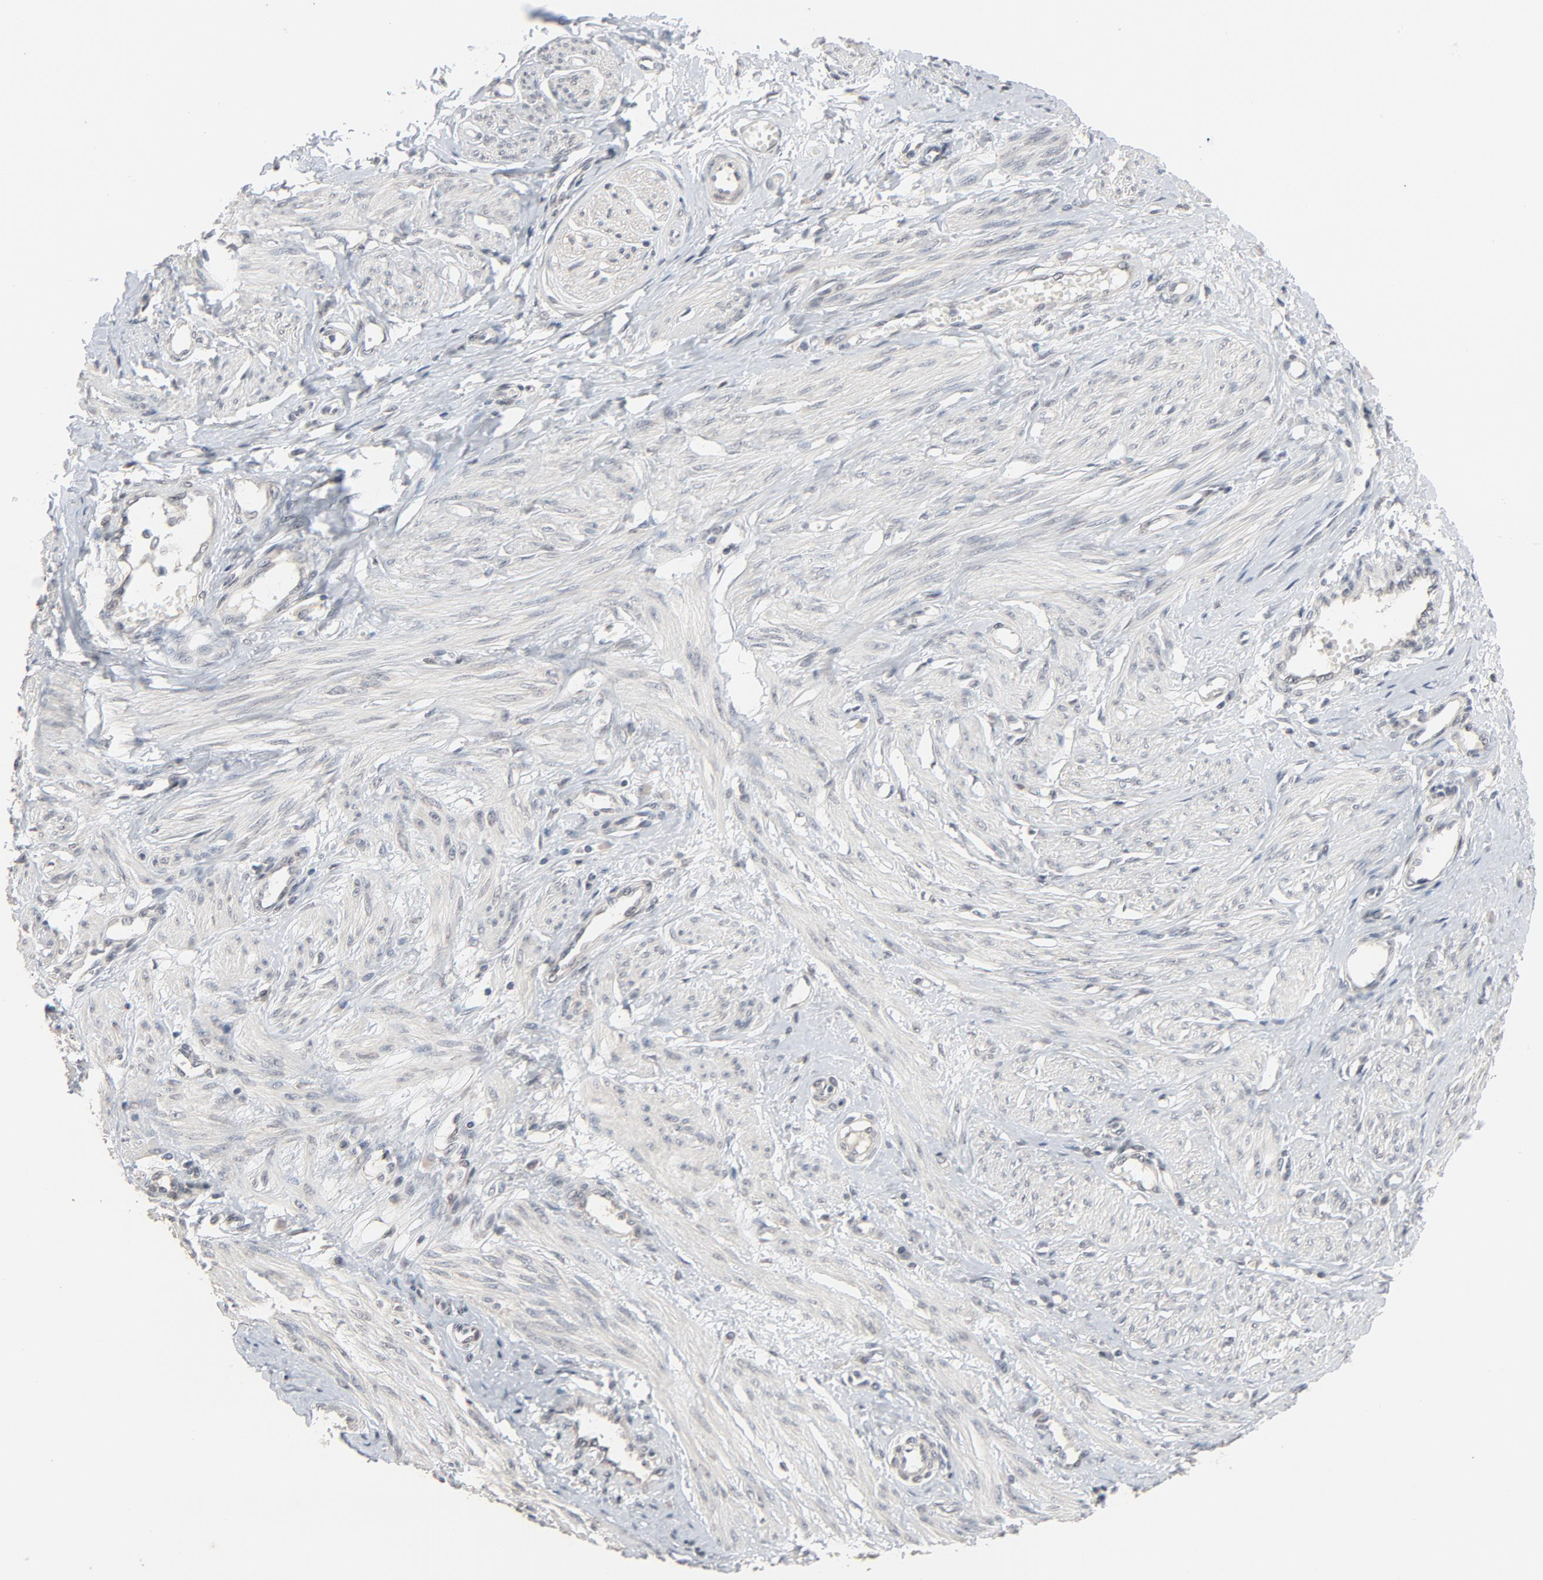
{"staining": {"intensity": "negative", "quantity": "none", "location": "none"}, "tissue": "smooth muscle", "cell_type": "Smooth muscle cells", "image_type": "normal", "snomed": [{"axis": "morphology", "description": "Normal tissue, NOS"}, {"axis": "topography", "description": "Smooth muscle"}, {"axis": "topography", "description": "Uterus"}], "caption": "This is an immunohistochemistry image of benign smooth muscle. There is no expression in smooth muscle cells.", "gene": "MT3", "patient": {"sex": "female", "age": 39}}